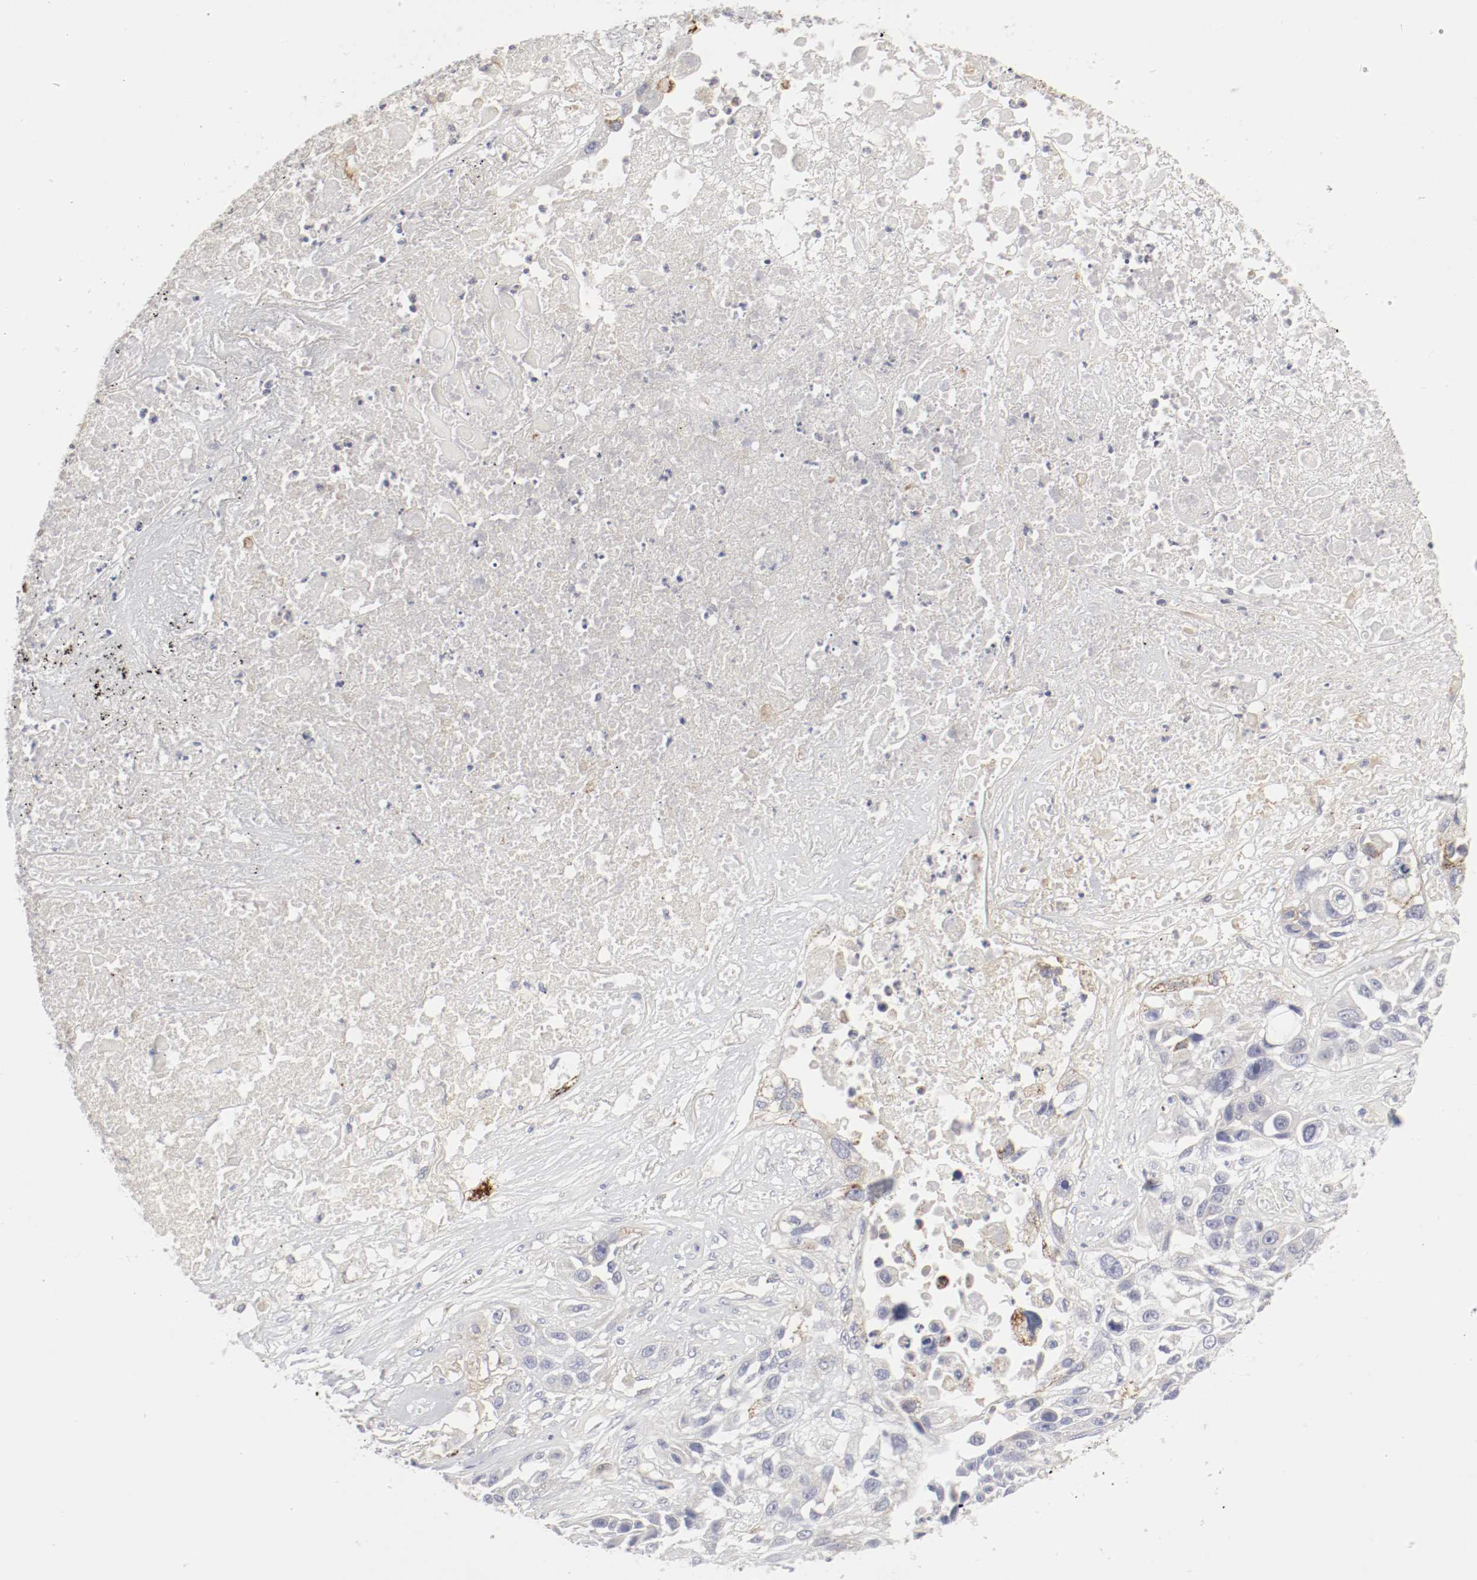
{"staining": {"intensity": "weak", "quantity": "<25%", "location": "cytoplasmic/membranous"}, "tissue": "lung cancer", "cell_type": "Tumor cells", "image_type": "cancer", "snomed": [{"axis": "morphology", "description": "Squamous cell carcinoma, NOS"}, {"axis": "topography", "description": "Lung"}], "caption": "IHC of lung squamous cell carcinoma exhibits no positivity in tumor cells.", "gene": "ITGAX", "patient": {"sex": "male", "age": 71}}